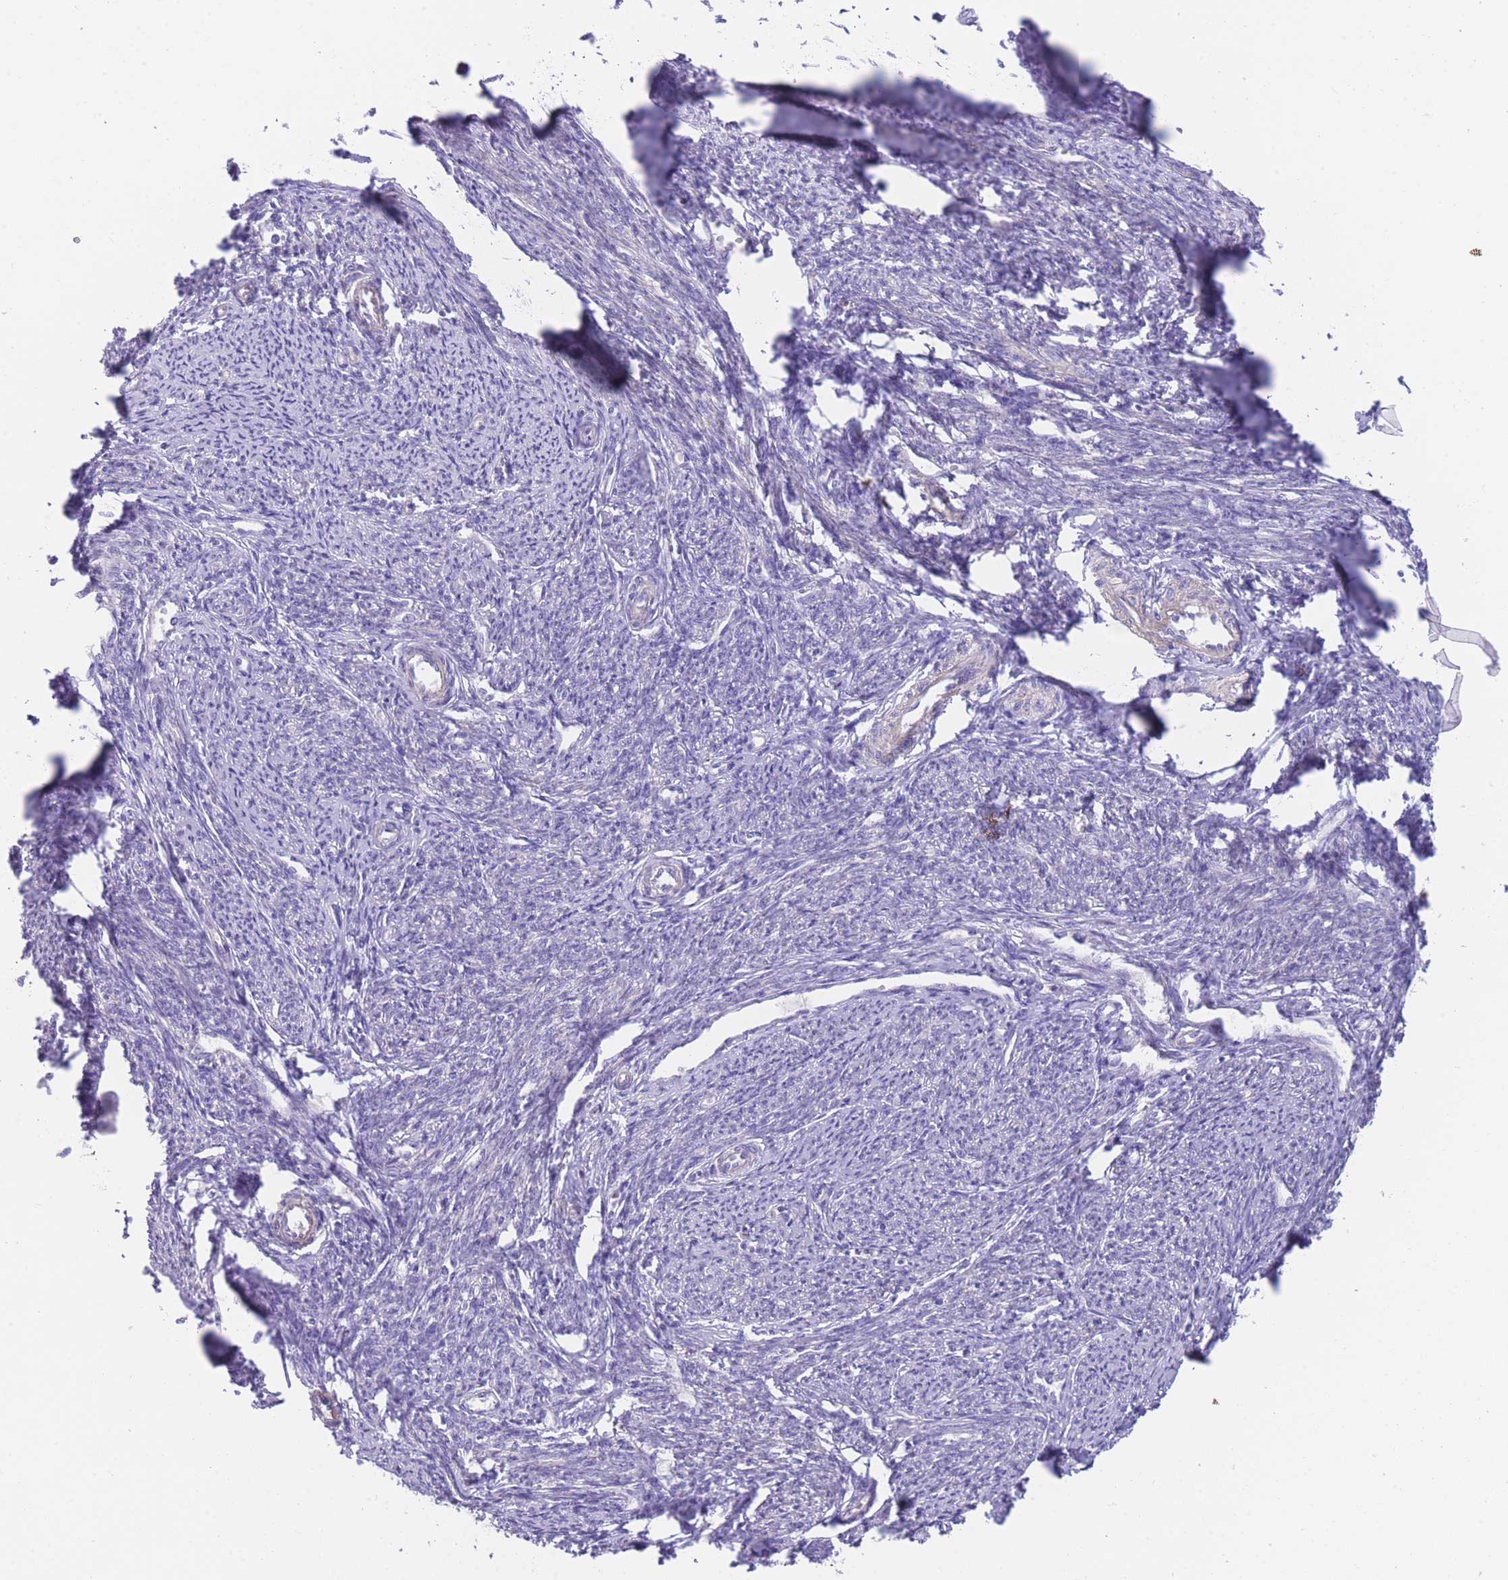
{"staining": {"intensity": "weak", "quantity": "<25%", "location": "cytoplasmic/membranous"}, "tissue": "smooth muscle", "cell_type": "Smooth muscle cells", "image_type": "normal", "snomed": [{"axis": "morphology", "description": "Normal tissue, NOS"}, {"axis": "topography", "description": "Smooth muscle"}, {"axis": "topography", "description": "Uterus"}], "caption": "A high-resolution photomicrograph shows immunohistochemistry staining of benign smooth muscle, which shows no significant positivity in smooth muscle cells. Brightfield microscopy of immunohistochemistry (IHC) stained with DAB (3,3'-diaminobenzidine) (brown) and hematoxylin (blue), captured at high magnification.", "gene": "ENSG00000289258", "patient": {"sex": "female", "age": 59}}